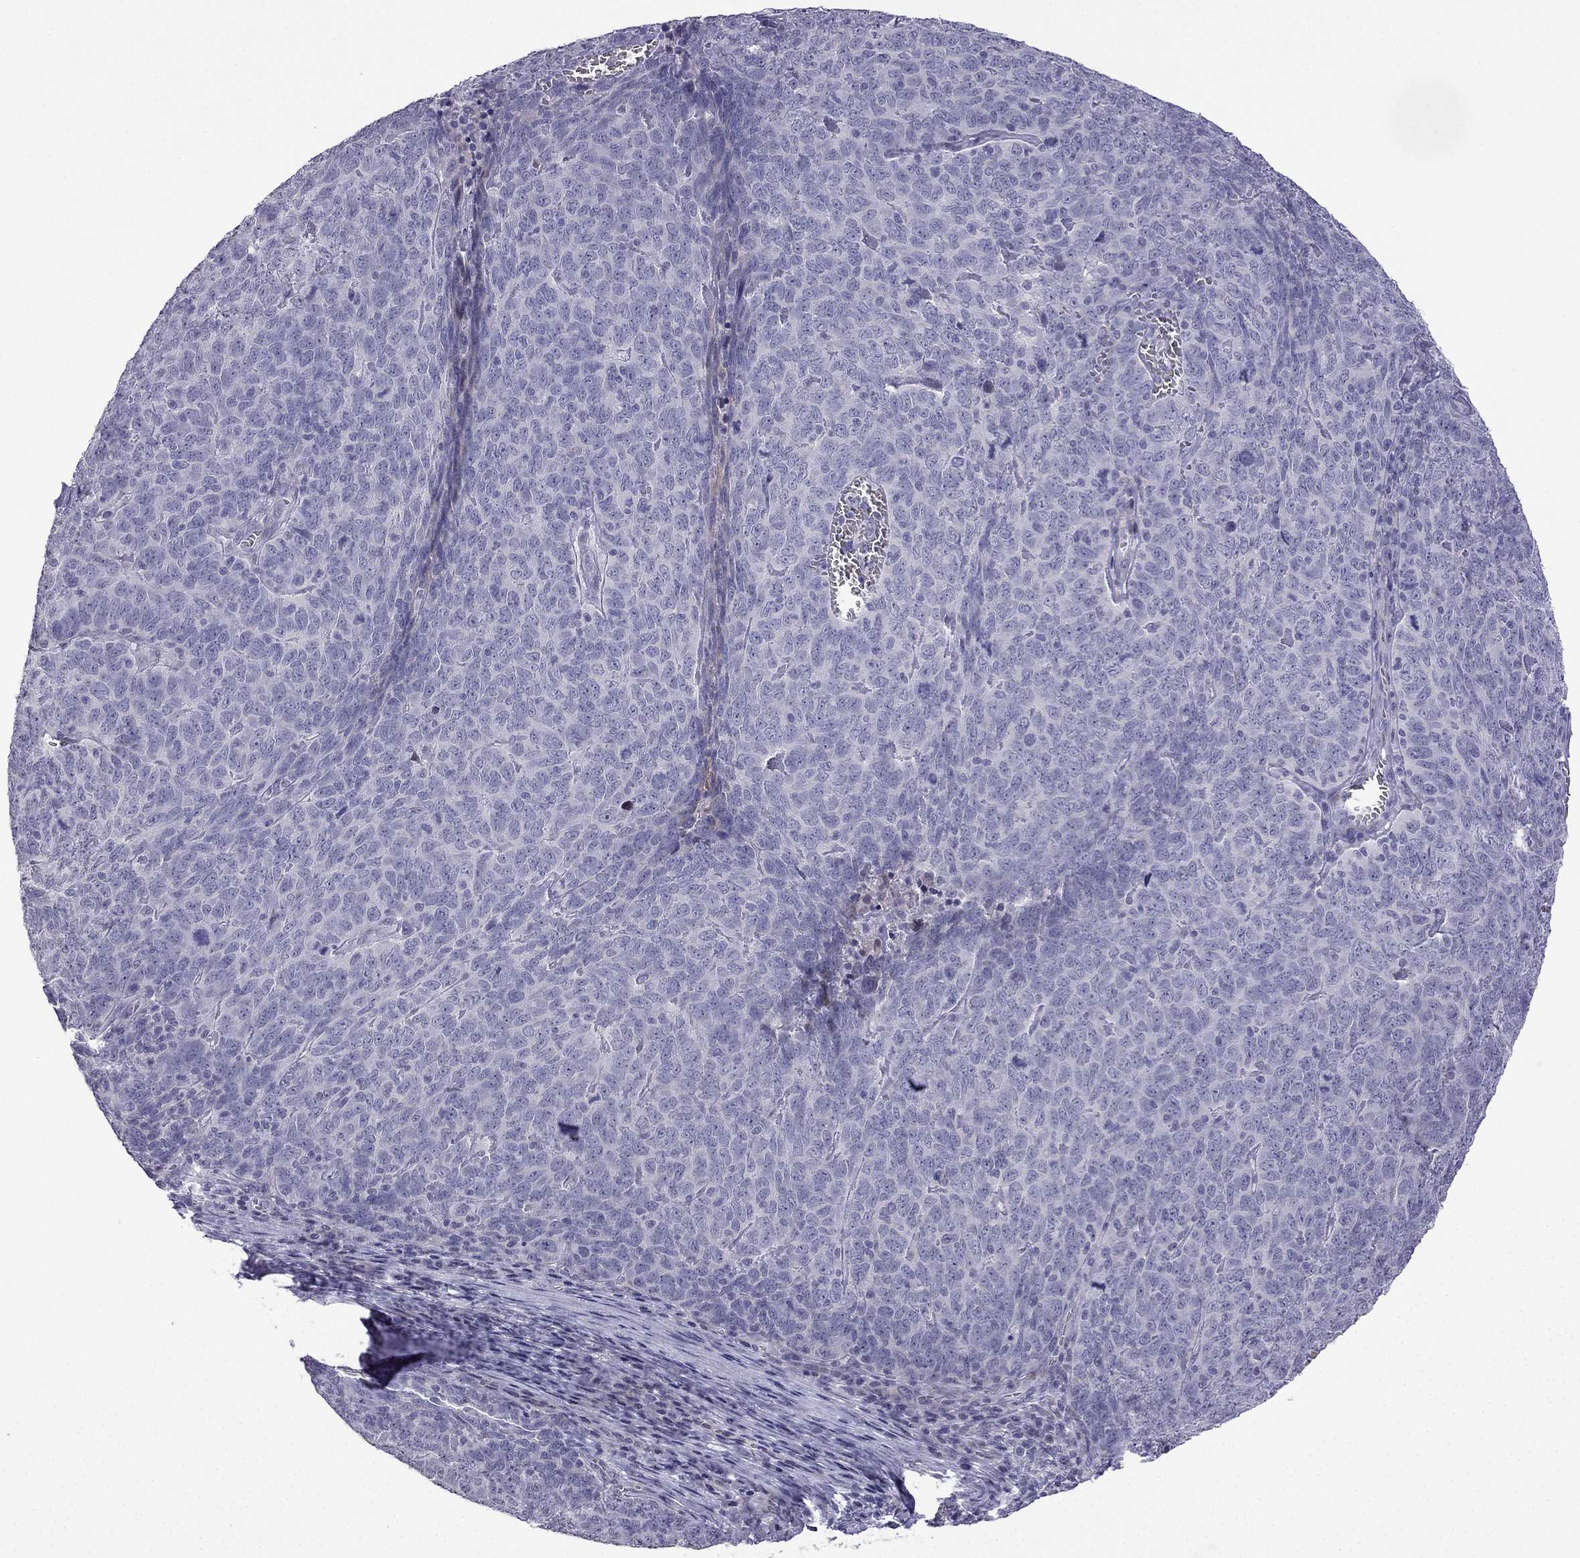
{"staining": {"intensity": "negative", "quantity": "none", "location": "none"}, "tissue": "skin cancer", "cell_type": "Tumor cells", "image_type": "cancer", "snomed": [{"axis": "morphology", "description": "Squamous cell carcinoma, NOS"}, {"axis": "topography", "description": "Skin"}, {"axis": "topography", "description": "Anal"}], "caption": "This is an immunohistochemistry (IHC) image of human skin squamous cell carcinoma. There is no staining in tumor cells.", "gene": "CFAP70", "patient": {"sex": "female", "age": 51}}